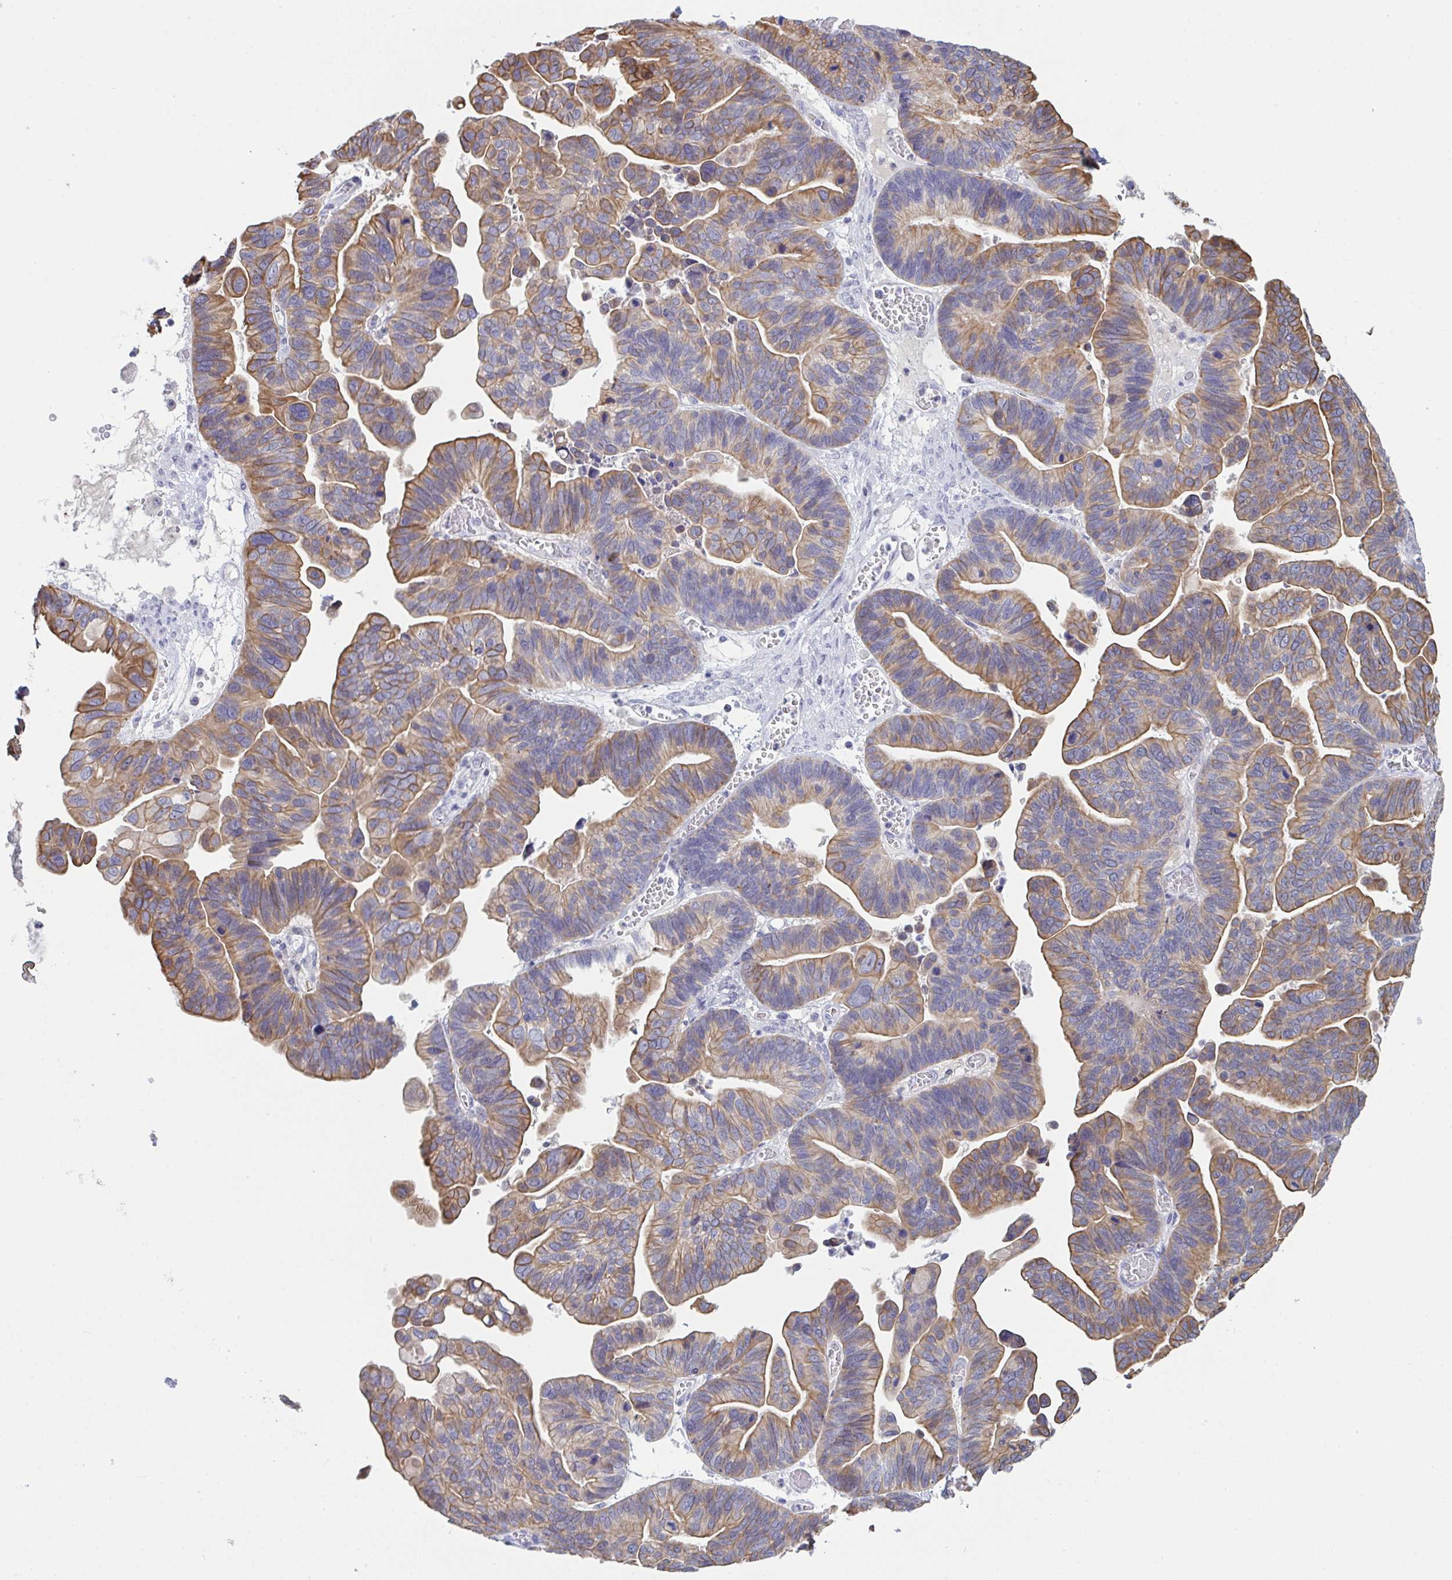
{"staining": {"intensity": "moderate", "quantity": ">75%", "location": "cytoplasmic/membranous"}, "tissue": "ovarian cancer", "cell_type": "Tumor cells", "image_type": "cancer", "snomed": [{"axis": "morphology", "description": "Cystadenocarcinoma, serous, NOS"}, {"axis": "topography", "description": "Ovary"}], "caption": "A high-resolution image shows immunohistochemistry (IHC) staining of ovarian cancer, which reveals moderate cytoplasmic/membranous positivity in about >75% of tumor cells.", "gene": "TENT5D", "patient": {"sex": "female", "age": 56}}